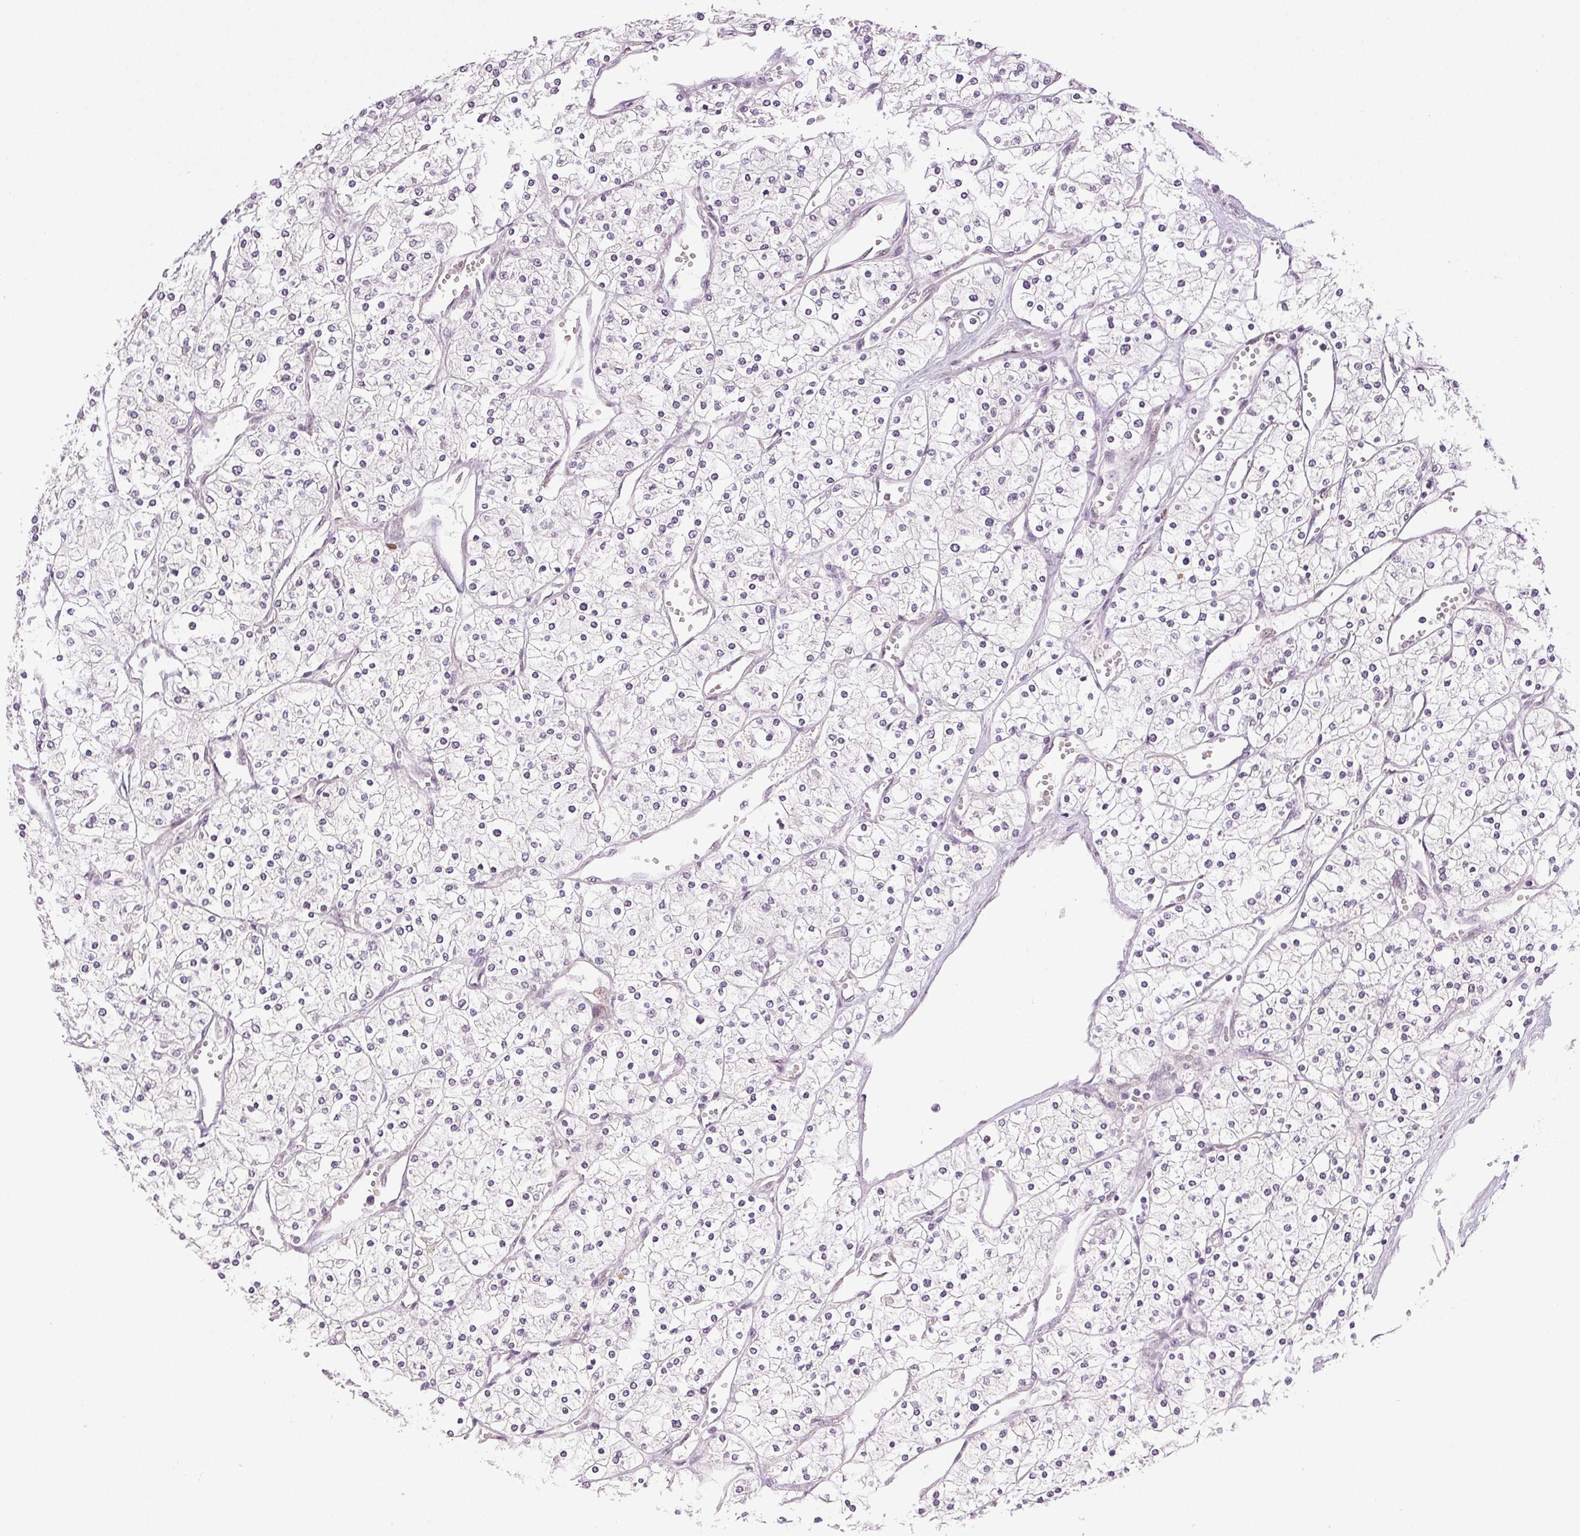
{"staining": {"intensity": "negative", "quantity": "none", "location": "none"}, "tissue": "renal cancer", "cell_type": "Tumor cells", "image_type": "cancer", "snomed": [{"axis": "morphology", "description": "Adenocarcinoma, NOS"}, {"axis": "topography", "description": "Kidney"}], "caption": "Human renal cancer (adenocarcinoma) stained for a protein using immunohistochemistry reveals no expression in tumor cells.", "gene": "PLCB1", "patient": {"sex": "male", "age": 80}}